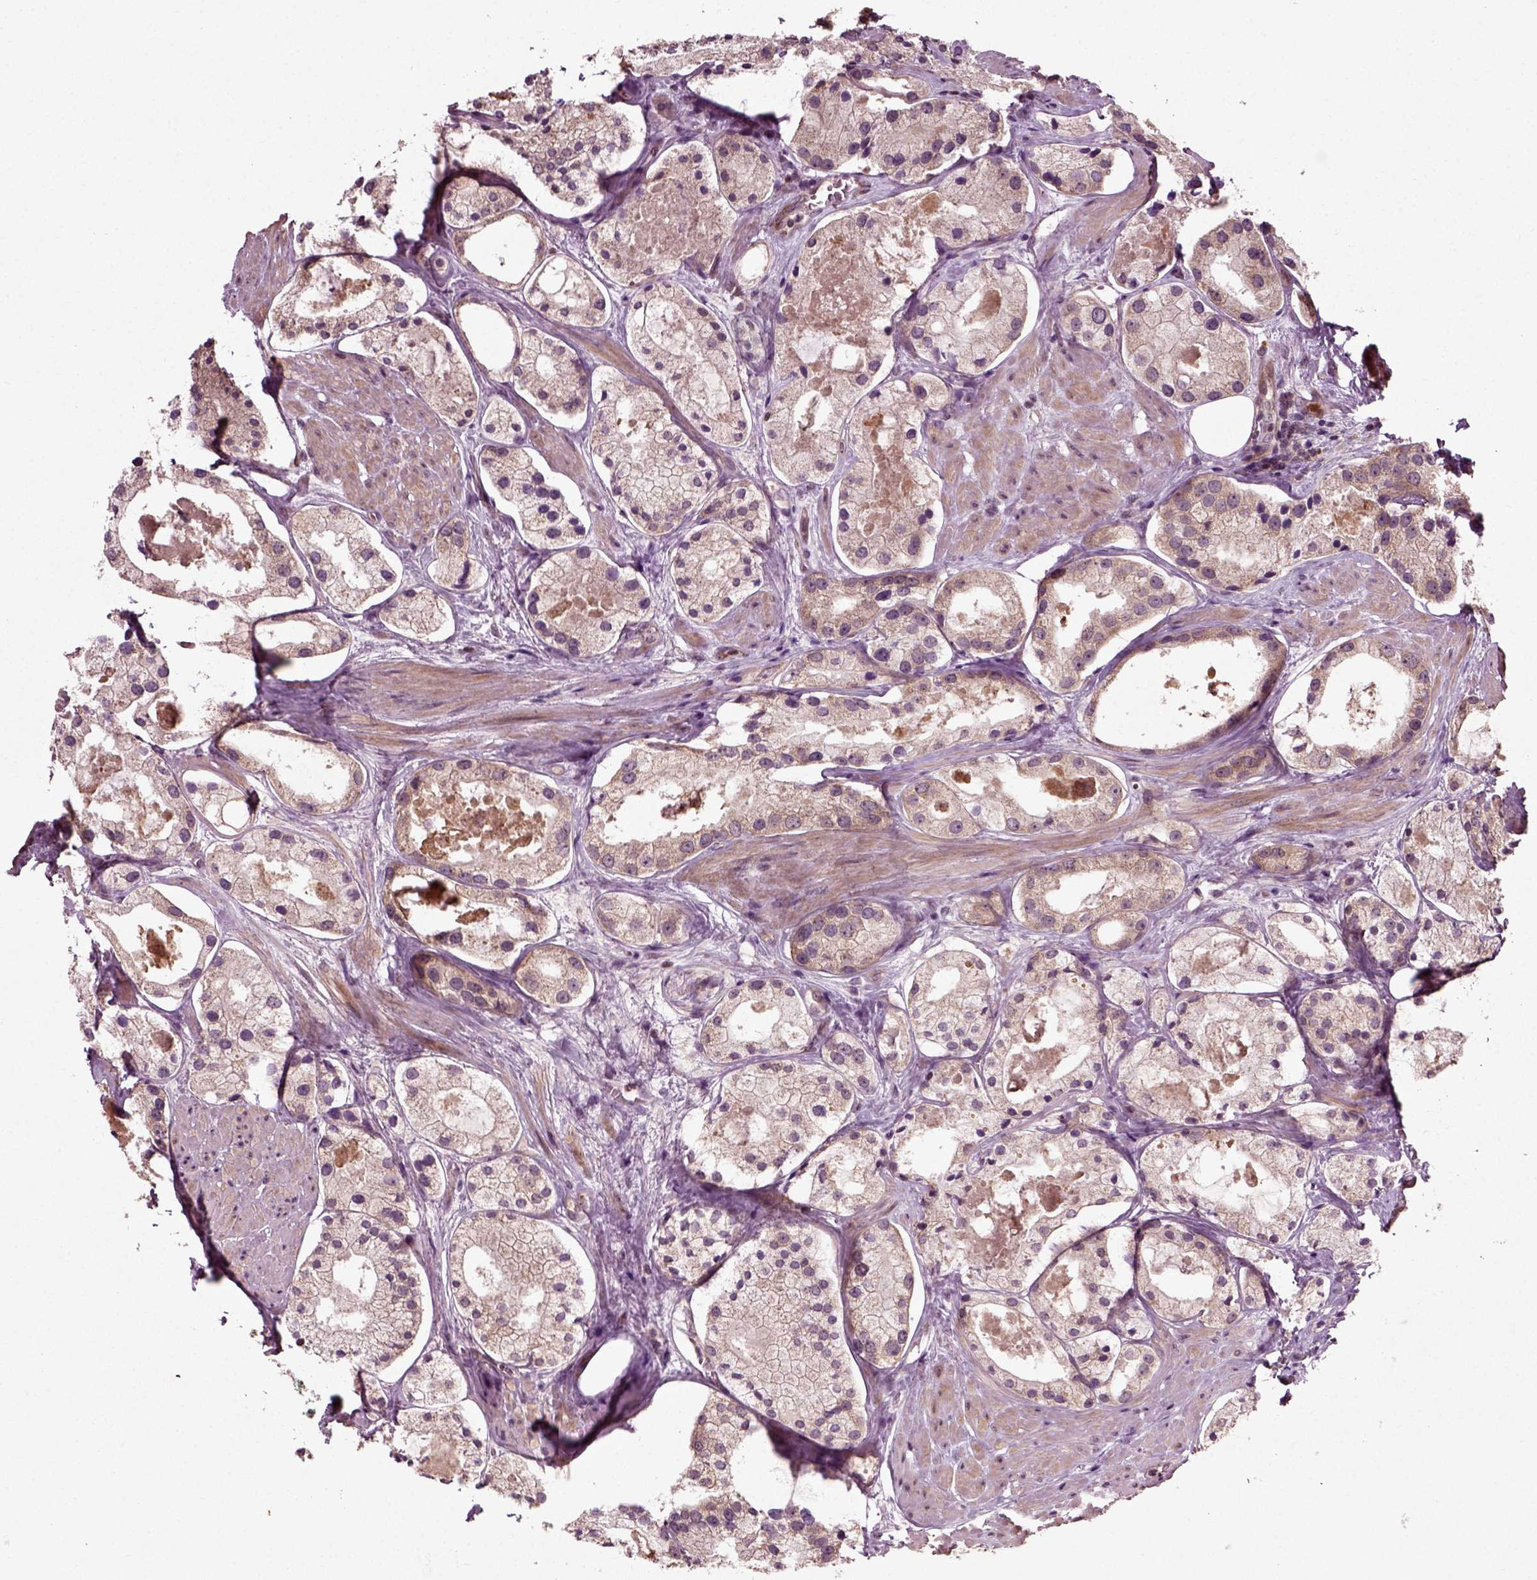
{"staining": {"intensity": "weak", "quantity": "<25%", "location": "cytoplasmic/membranous"}, "tissue": "prostate cancer", "cell_type": "Tumor cells", "image_type": "cancer", "snomed": [{"axis": "morphology", "description": "Adenocarcinoma, NOS"}, {"axis": "morphology", "description": "Adenocarcinoma, High grade"}, {"axis": "topography", "description": "Prostate"}], "caption": "Immunohistochemistry photomicrograph of human prostate adenocarcinoma stained for a protein (brown), which demonstrates no positivity in tumor cells. (Immunohistochemistry, brightfield microscopy, high magnification).", "gene": "PLCD3", "patient": {"sex": "male", "age": 64}}